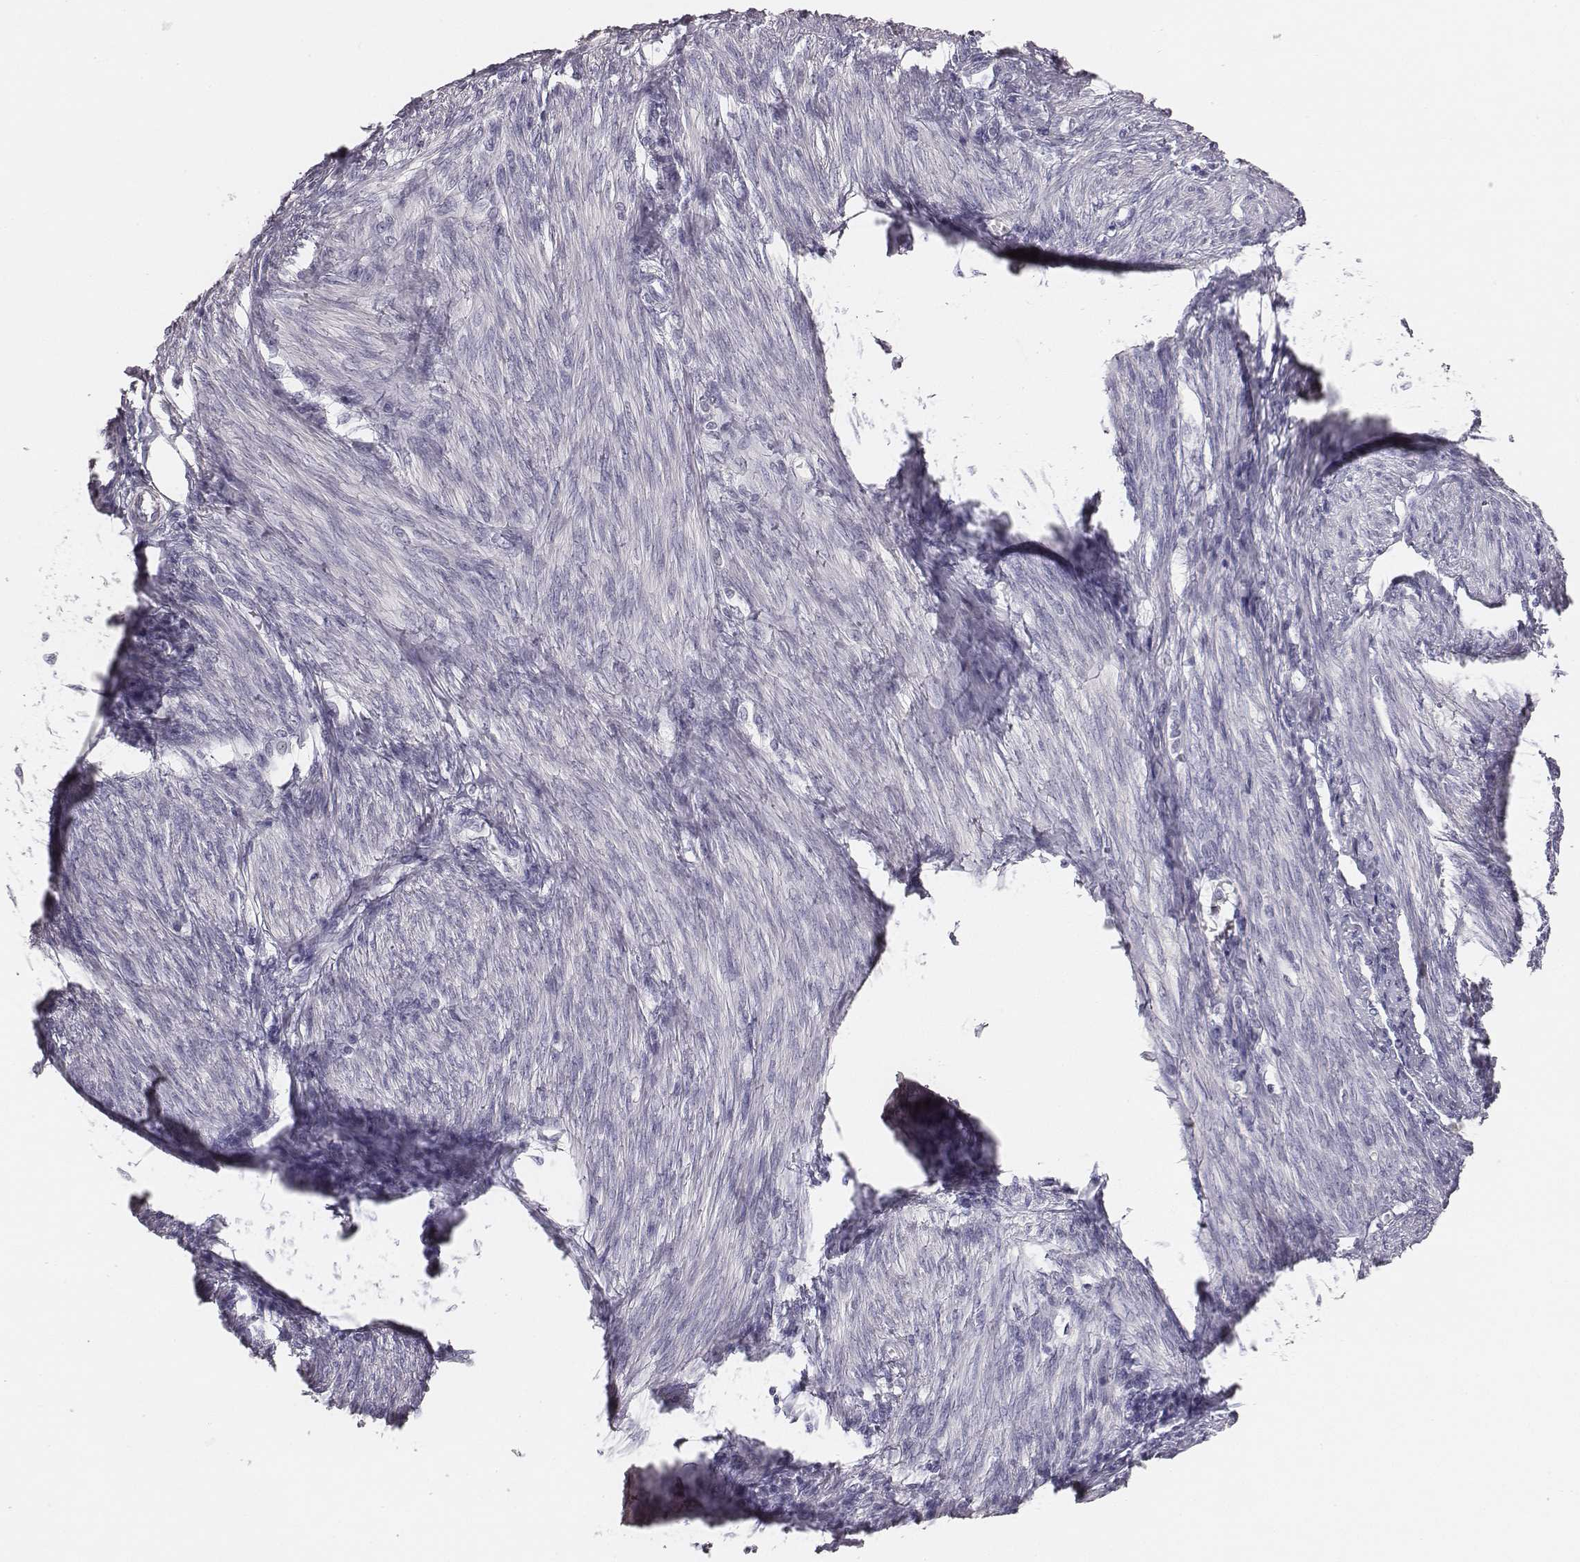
{"staining": {"intensity": "negative", "quantity": "none", "location": "none"}, "tissue": "endometrial cancer", "cell_type": "Tumor cells", "image_type": "cancer", "snomed": [{"axis": "morphology", "description": "Adenocarcinoma, NOS"}, {"axis": "topography", "description": "Endometrium"}], "caption": "Immunohistochemistry of endometrial cancer displays no positivity in tumor cells.", "gene": "MYH6", "patient": {"sex": "female", "age": 68}}